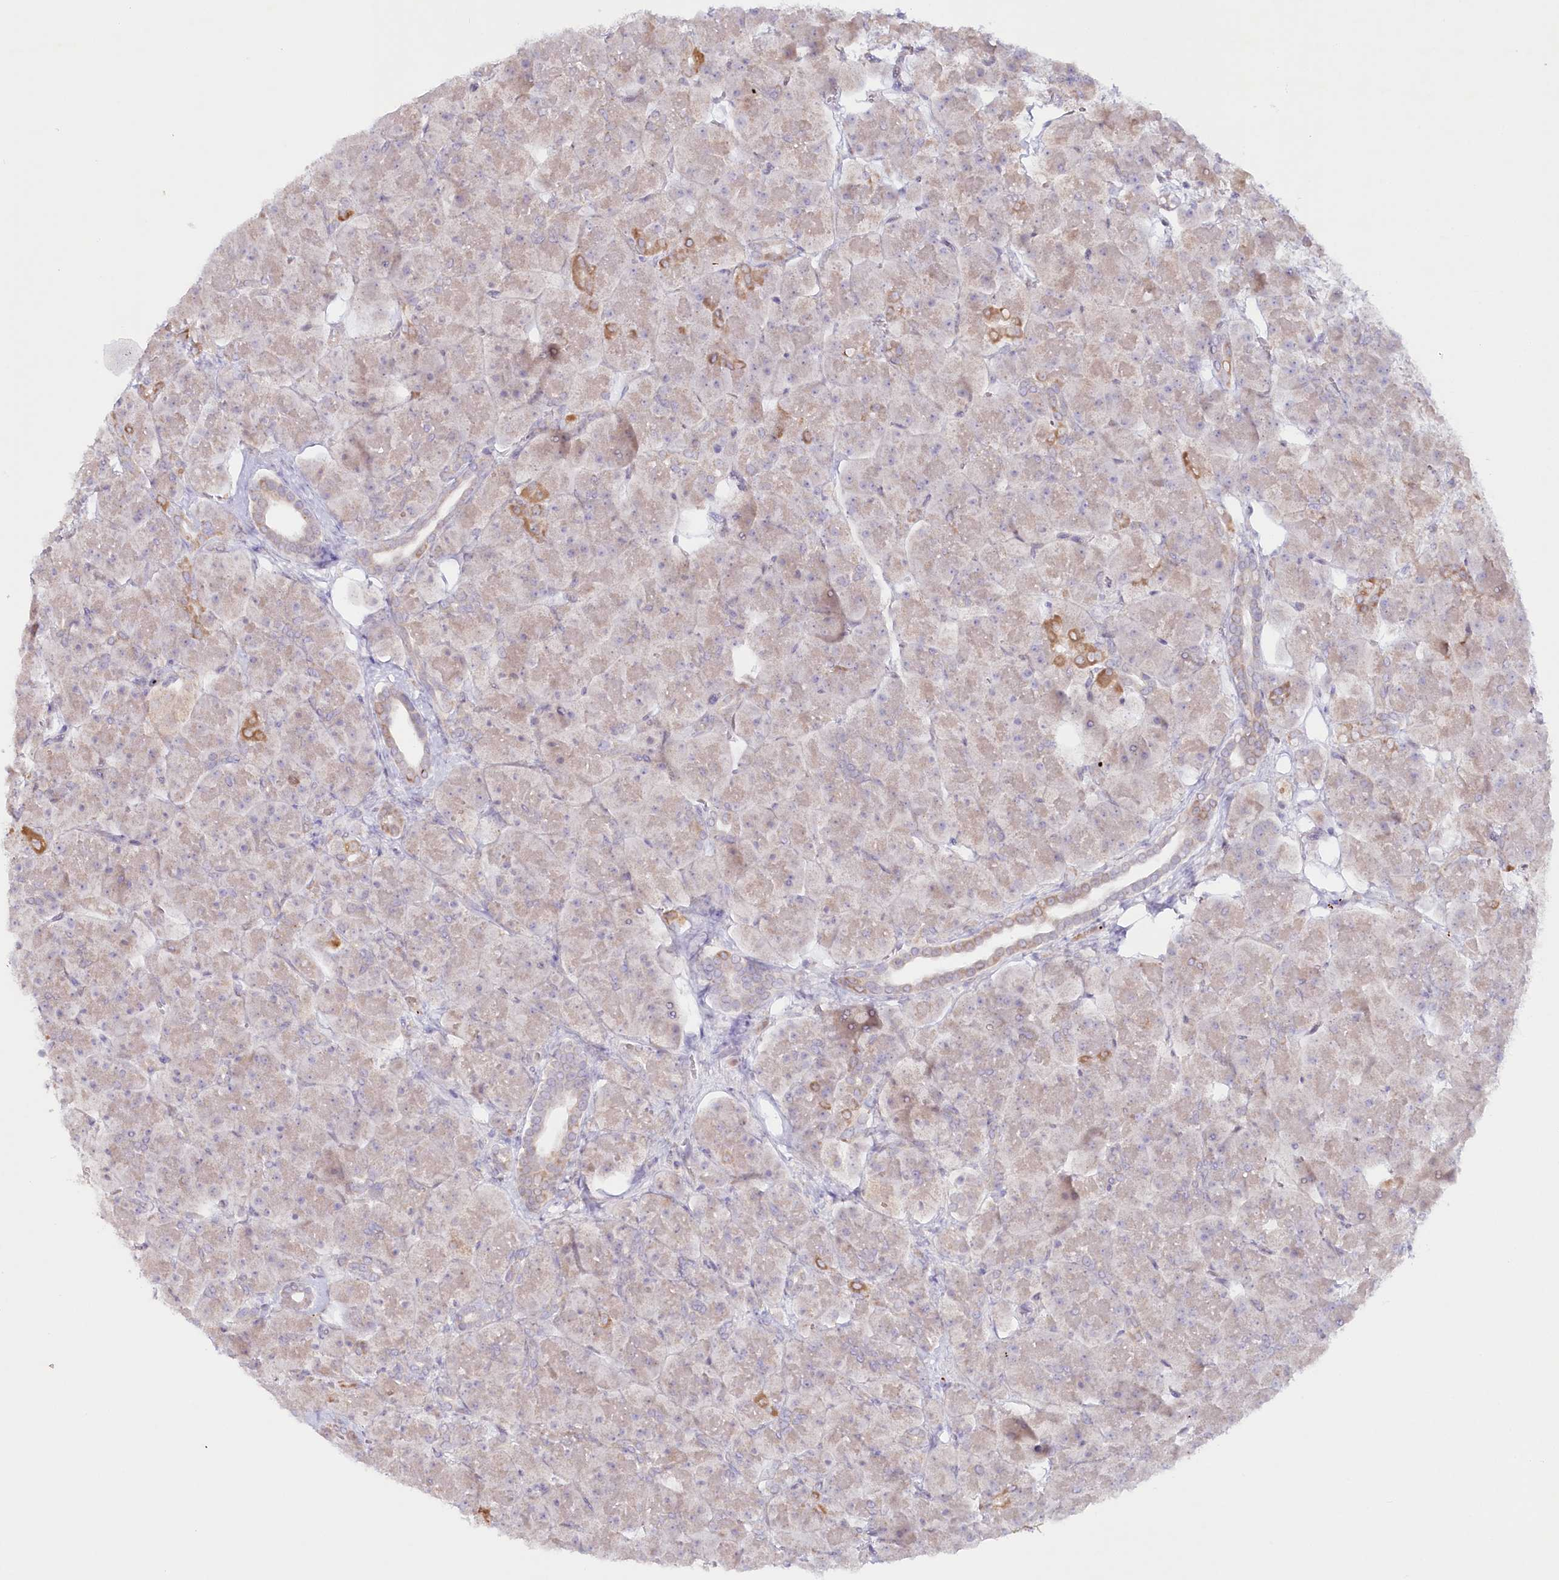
{"staining": {"intensity": "moderate", "quantity": "<25%", "location": "cytoplasmic/membranous"}, "tissue": "pancreas", "cell_type": "Exocrine glandular cells", "image_type": "normal", "snomed": [{"axis": "morphology", "description": "Normal tissue, NOS"}, {"axis": "topography", "description": "Pancreas"}], "caption": "Normal pancreas exhibits moderate cytoplasmic/membranous expression in approximately <25% of exocrine glandular cells.", "gene": "PSAPL1", "patient": {"sex": "male", "age": 66}}